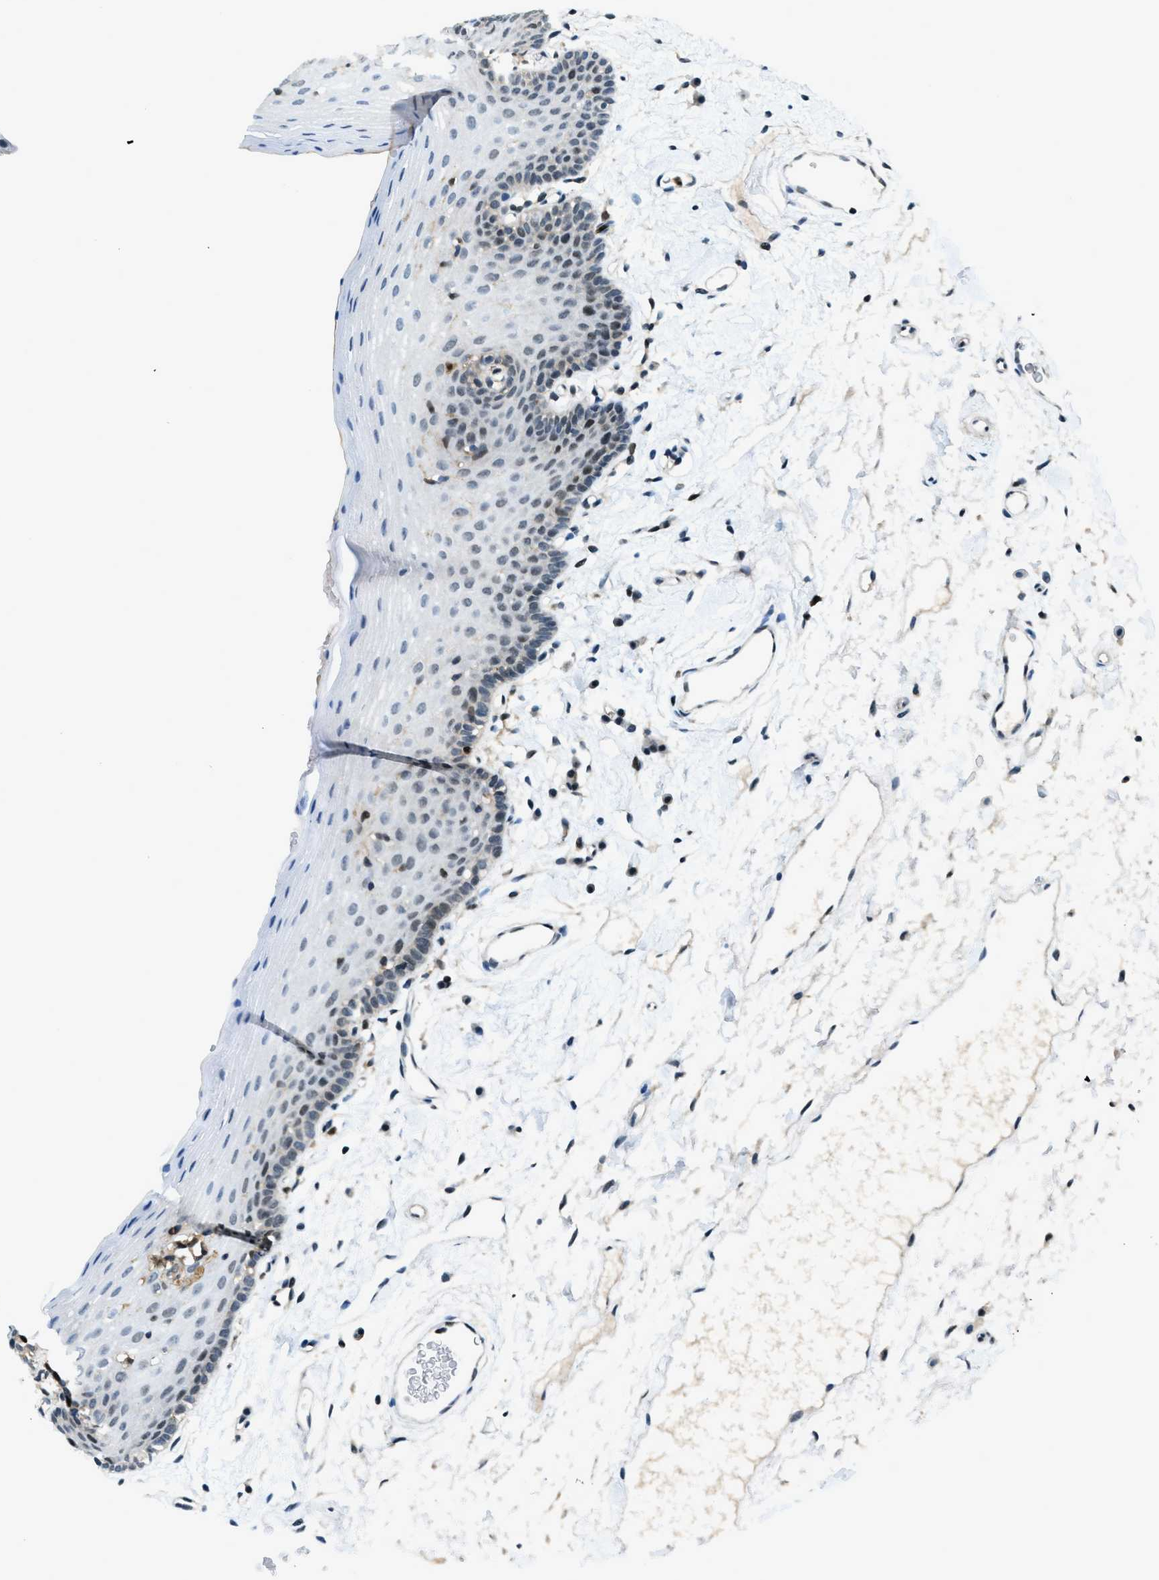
{"staining": {"intensity": "weak", "quantity": "<25%", "location": "nuclear"}, "tissue": "oral mucosa", "cell_type": "Squamous epithelial cells", "image_type": "normal", "snomed": [{"axis": "morphology", "description": "Normal tissue, NOS"}, {"axis": "topography", "description": "Oral tissue"}], "caption": "This micrograph is of normal oral mucosa stained with immunohistochemistry to label a protein in brown with the nuclei are counter-stained blue. There is no staining in squamous epithelial cells.", "gene": "OGFR", "patient": {"sex": "male", "age": 66}}